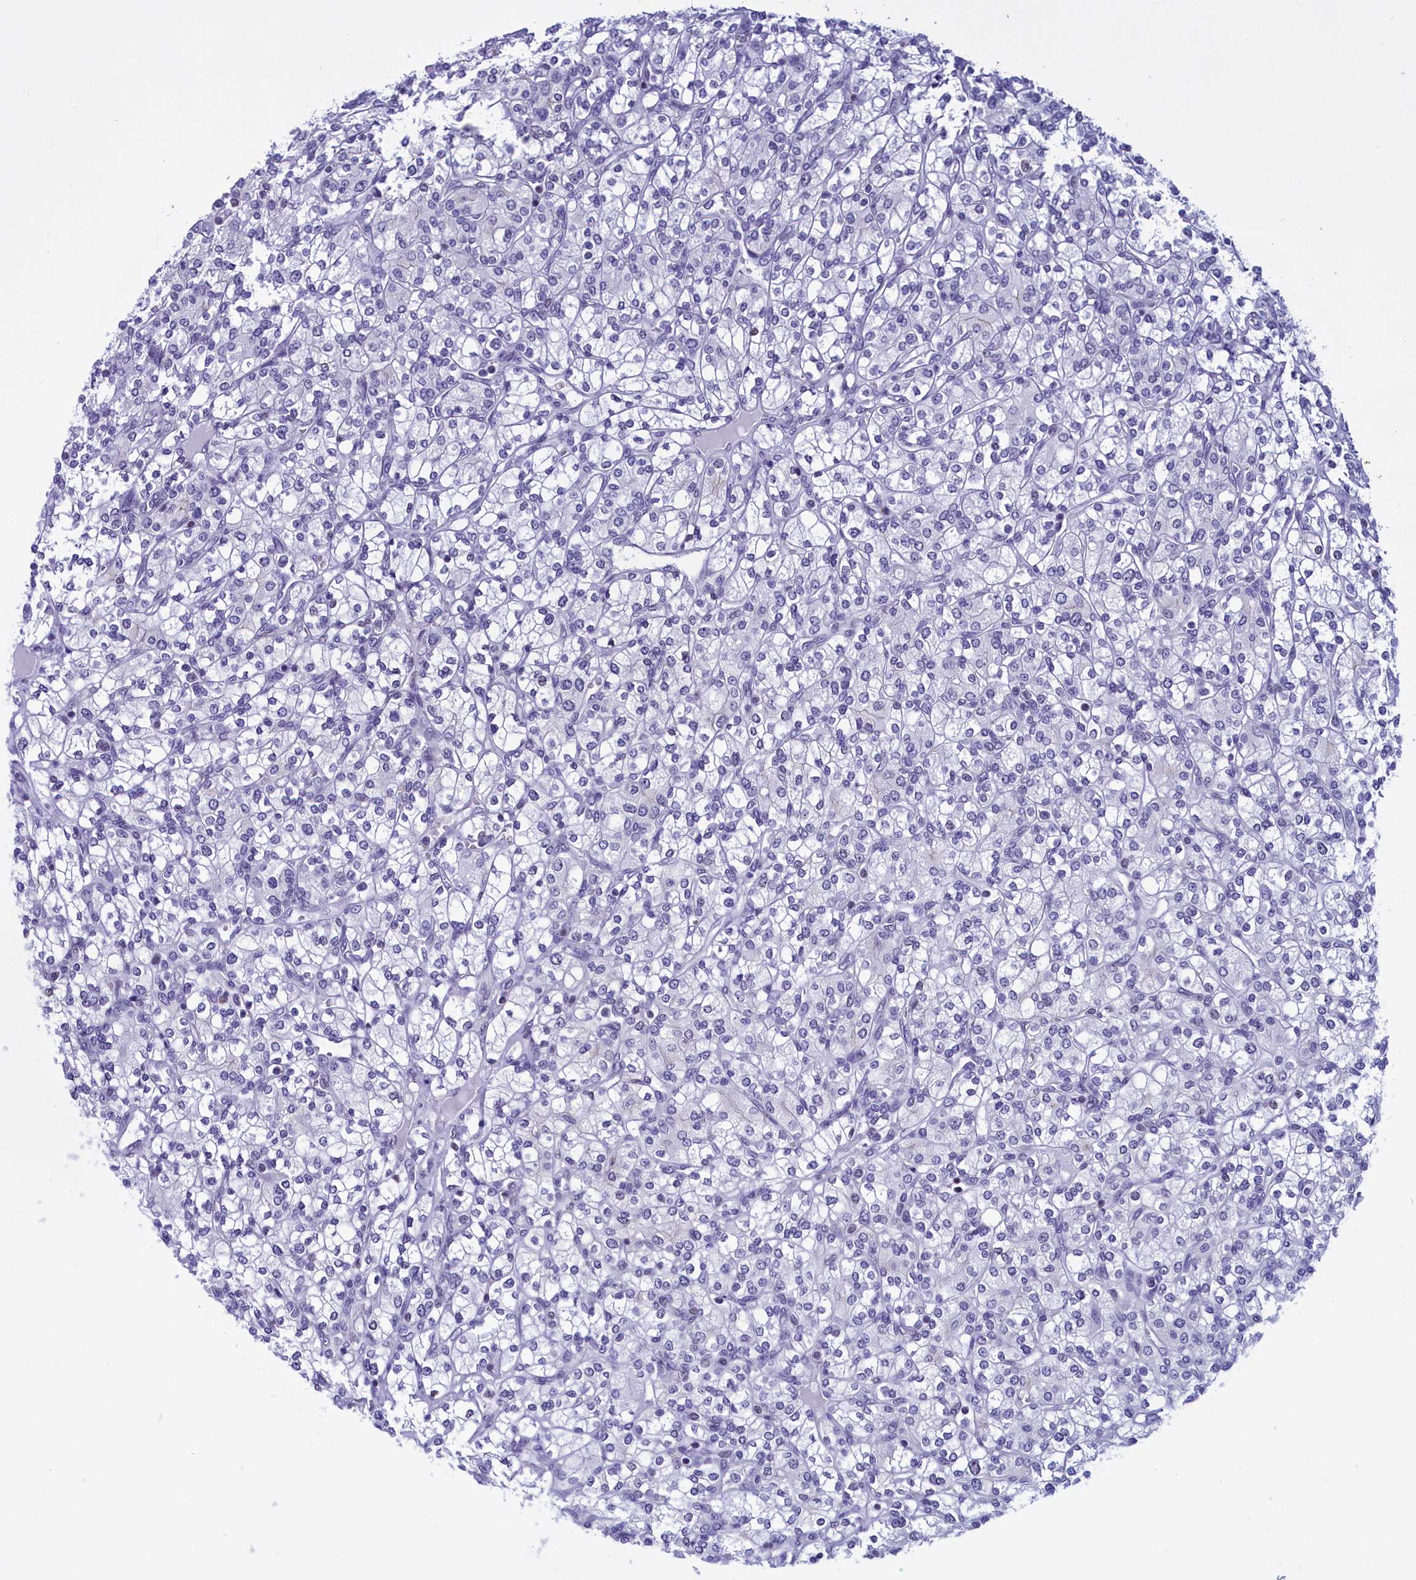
{"staining": {"intensity": "negative", "quantity": "none", "location": "none"}, "tissue": "renal cancer", "cell_type": "Tumor cells", "image_type": "cancer", "snomed": [{"axis": "morphology", "description": "Adenocarcinoma, NOS"}, {"axis": "topography", "description": "Kidney"}], "caption": "This is a image of IHC staining of adenocarcinoma (renal), which shows no expression in tumor cells.", "gene": "SPIRE2", "patient": {"sex": "male", "age": 77}}